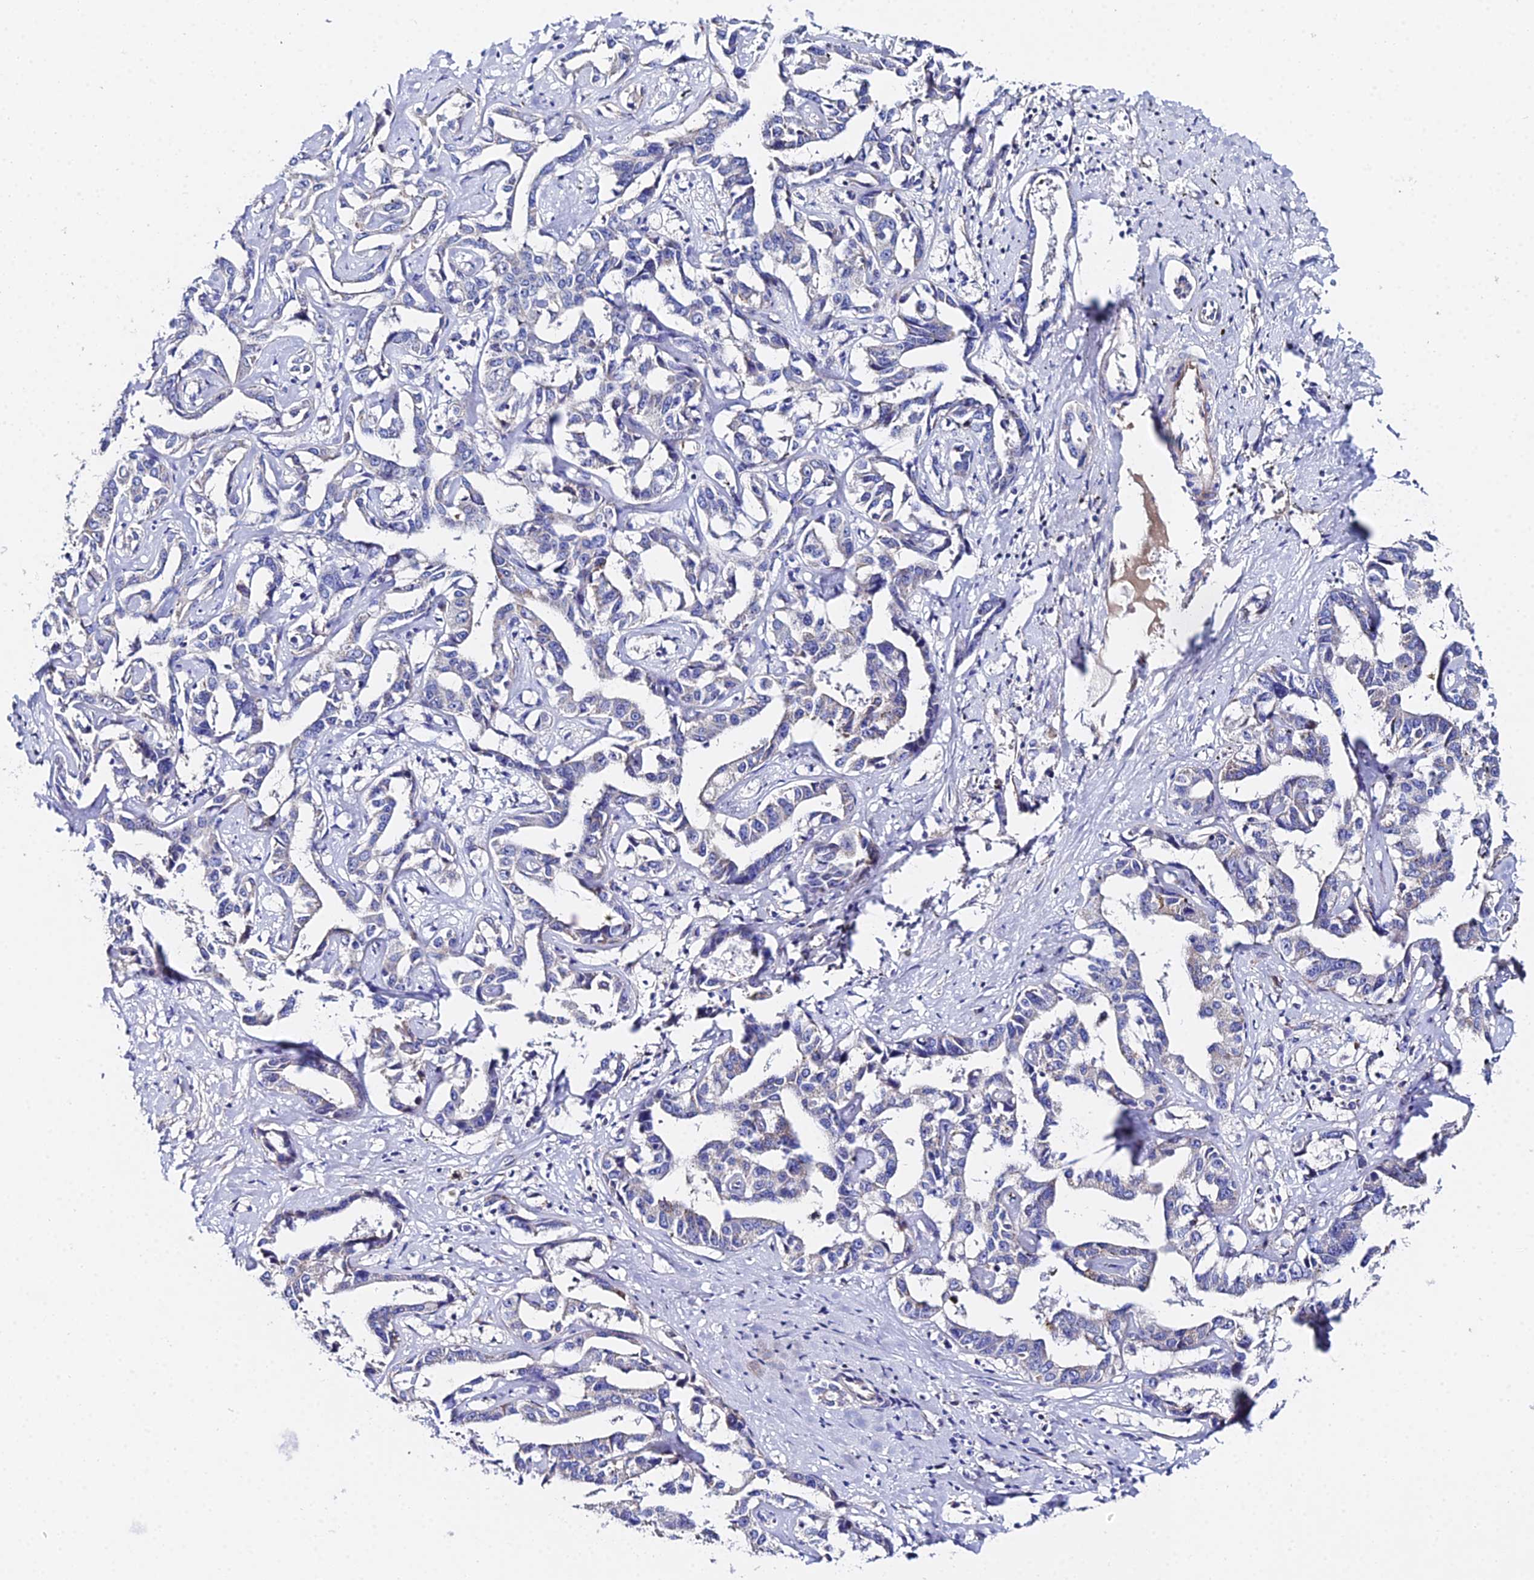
{"staining": {"intensity": "weak", "quantity": "<25%", "location": "cytoplasmic/membranous"}, "tissue": "liver cancer", "cell_type": "Tumor cells", "image_type": "cancer", "snomed": [{"axis": "morphology", "description": "Cholangiocarcinoma"}, {"axis": "topography", "description": "Liver"}], "caption": "DAB immunohistochemical staining of liver cancer (cholangiocarcinoma) exhibits no significant expression in tumor cells.", "gene": "UBE2L3", "patient": {"sex": "male", "age": 59}}